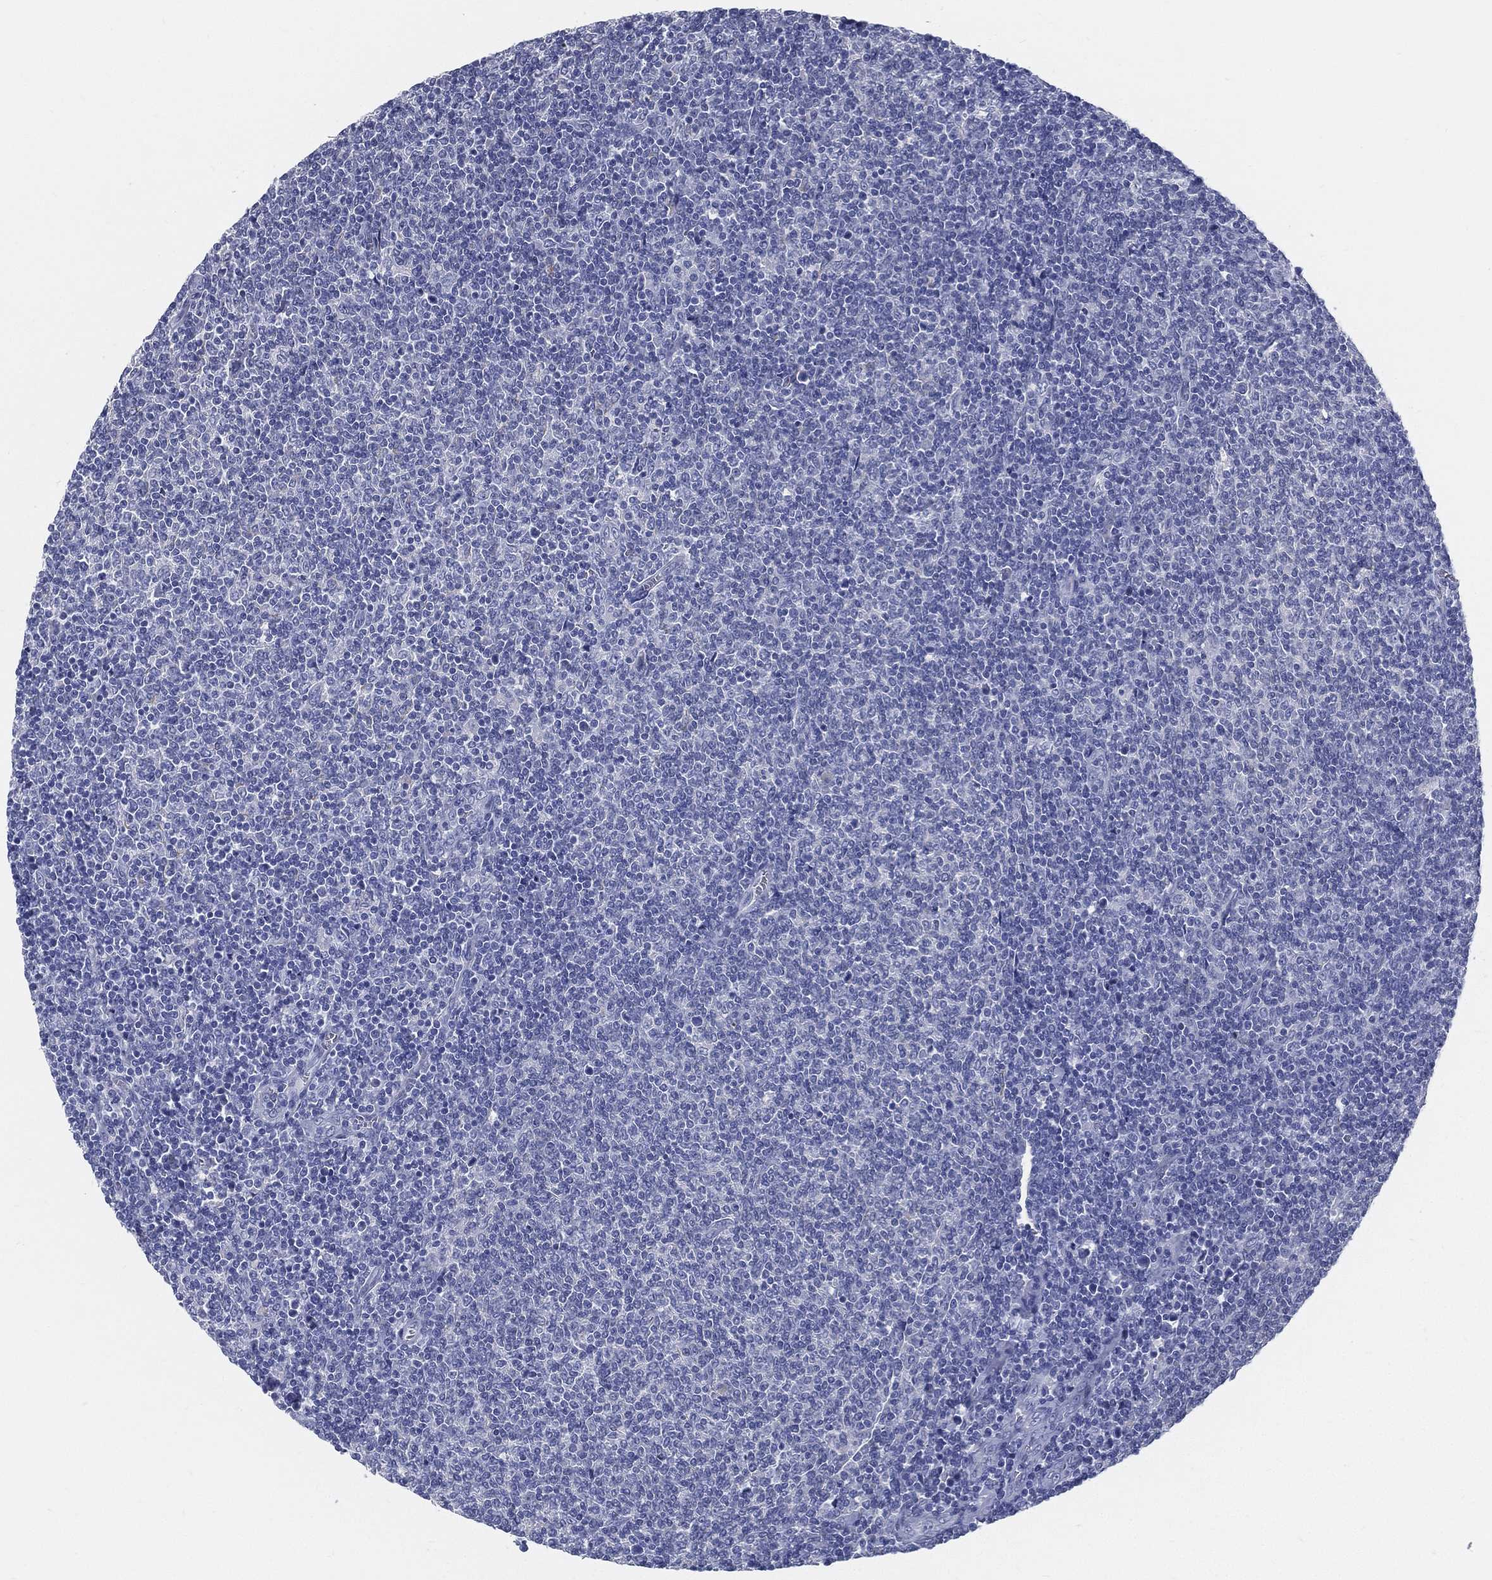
{"staining": {"intensity": "negative", "quantity": "none", "location": "none"}, "tissue": "lymphoma", "cell_type": "Tumor cells", "image_type": "cancer", "snomed": [{"axis": "morphology", "description": "Malignant lymphoma, non-Hodgkin's type, Low grade"}, {"axis": "topography", "description": "Lymph node"}], "caption": "IHC image of neoplastic tissue: malignant lymphoma, non-Hodgkin's type (low-grade) stained with DAB (3,3'-diaminobenzidine) shows no significant protein positivity in tumor cells.", "gene": "STS", "patient": {"sex": "male", "age": 52}}